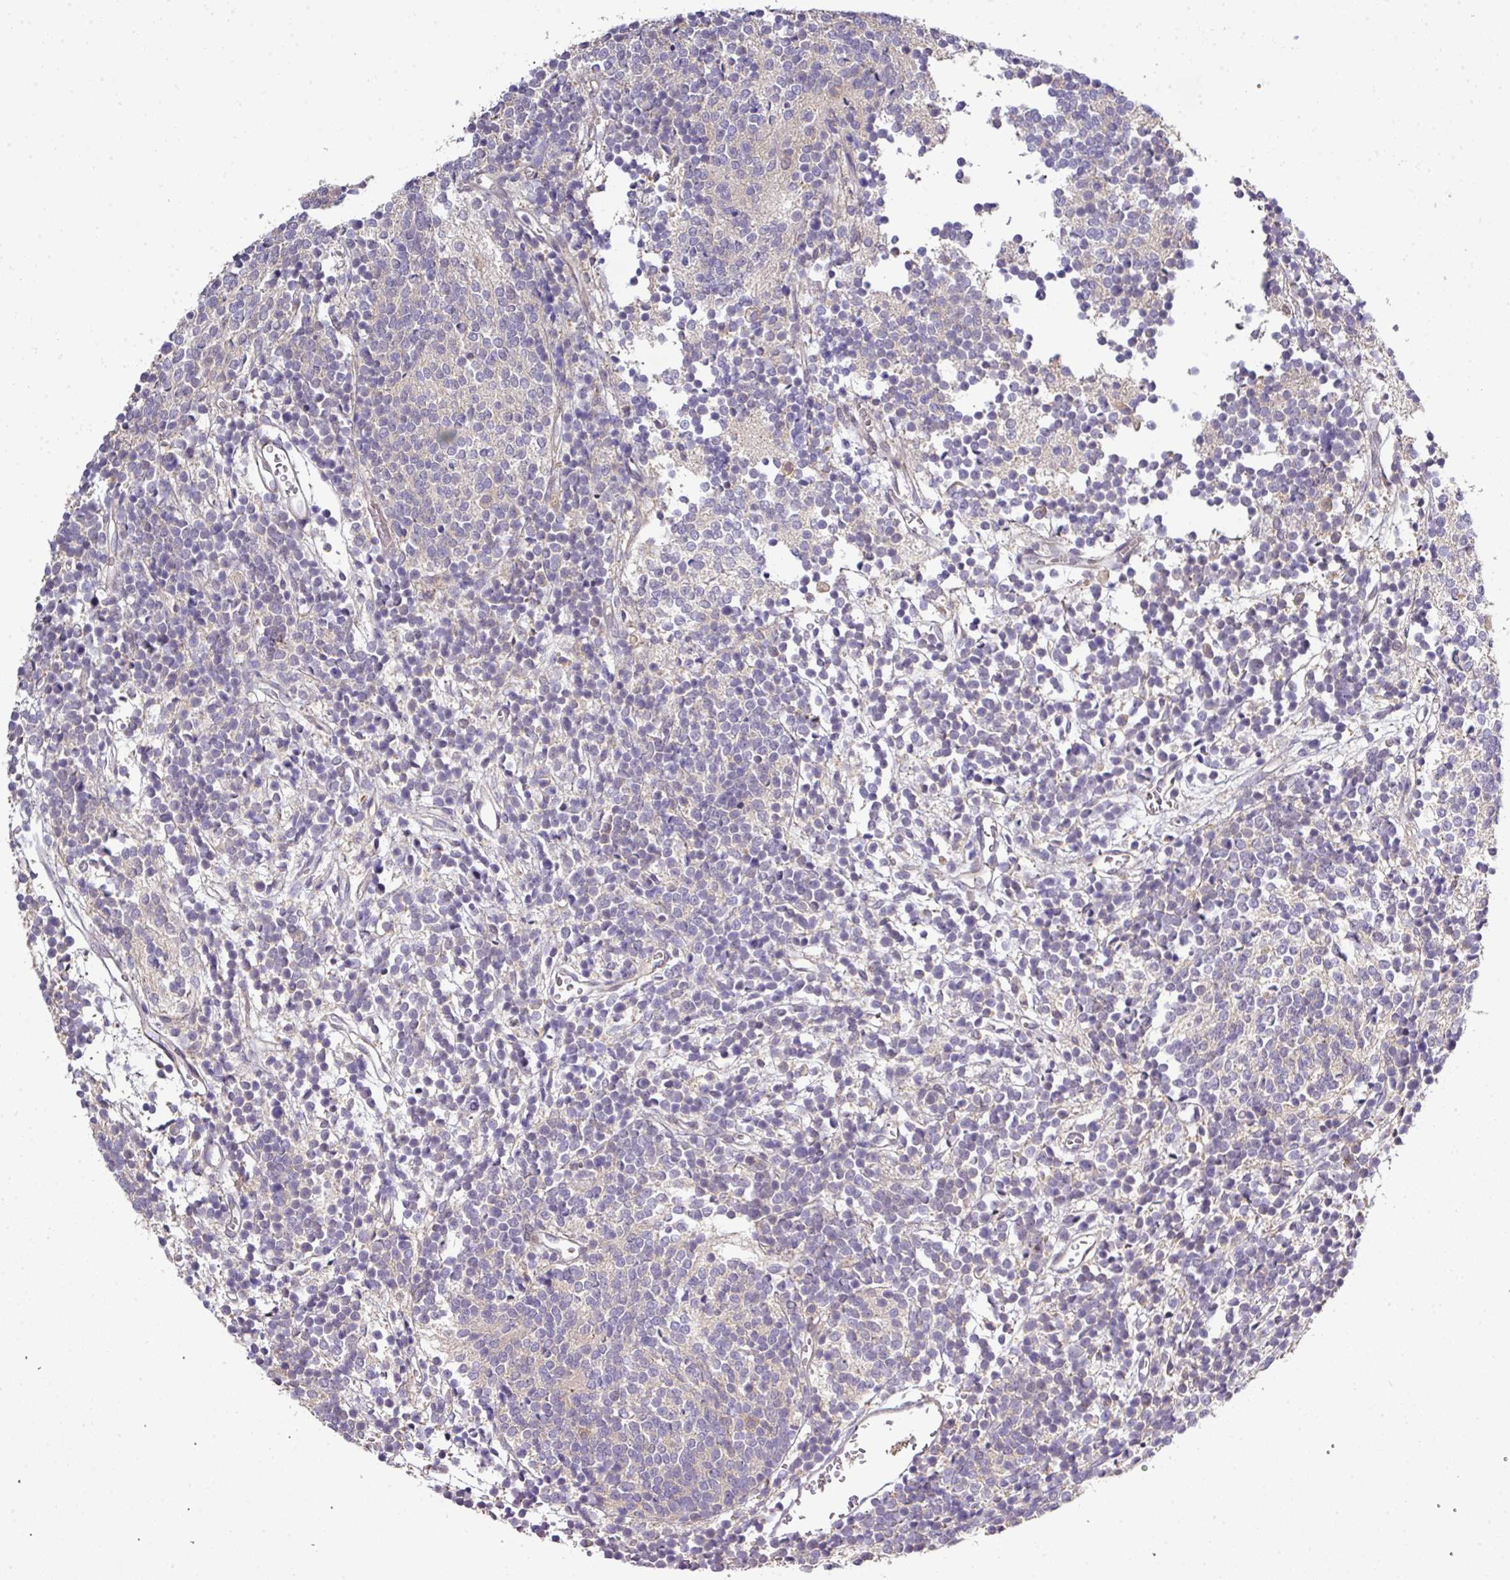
{"staining": {"intensity": "negative", "quantity": "none", "location": "none"}, "tissue": "glioma", "cell_type": "Tumor cells", "image_type": "cancer", "snomed": [{"axis": "morphology", "description": "Glioma, malignant, Low grade"}, {"axis": "topography", "description": "Brain"}], "caption": "This is a micrograph of immunohistochemistry staining of malignant glioma (low-grade), which shows no expression in tumor cells.", "gene": "TMEM107", "patient": {"sex": "female", "age": 1}}